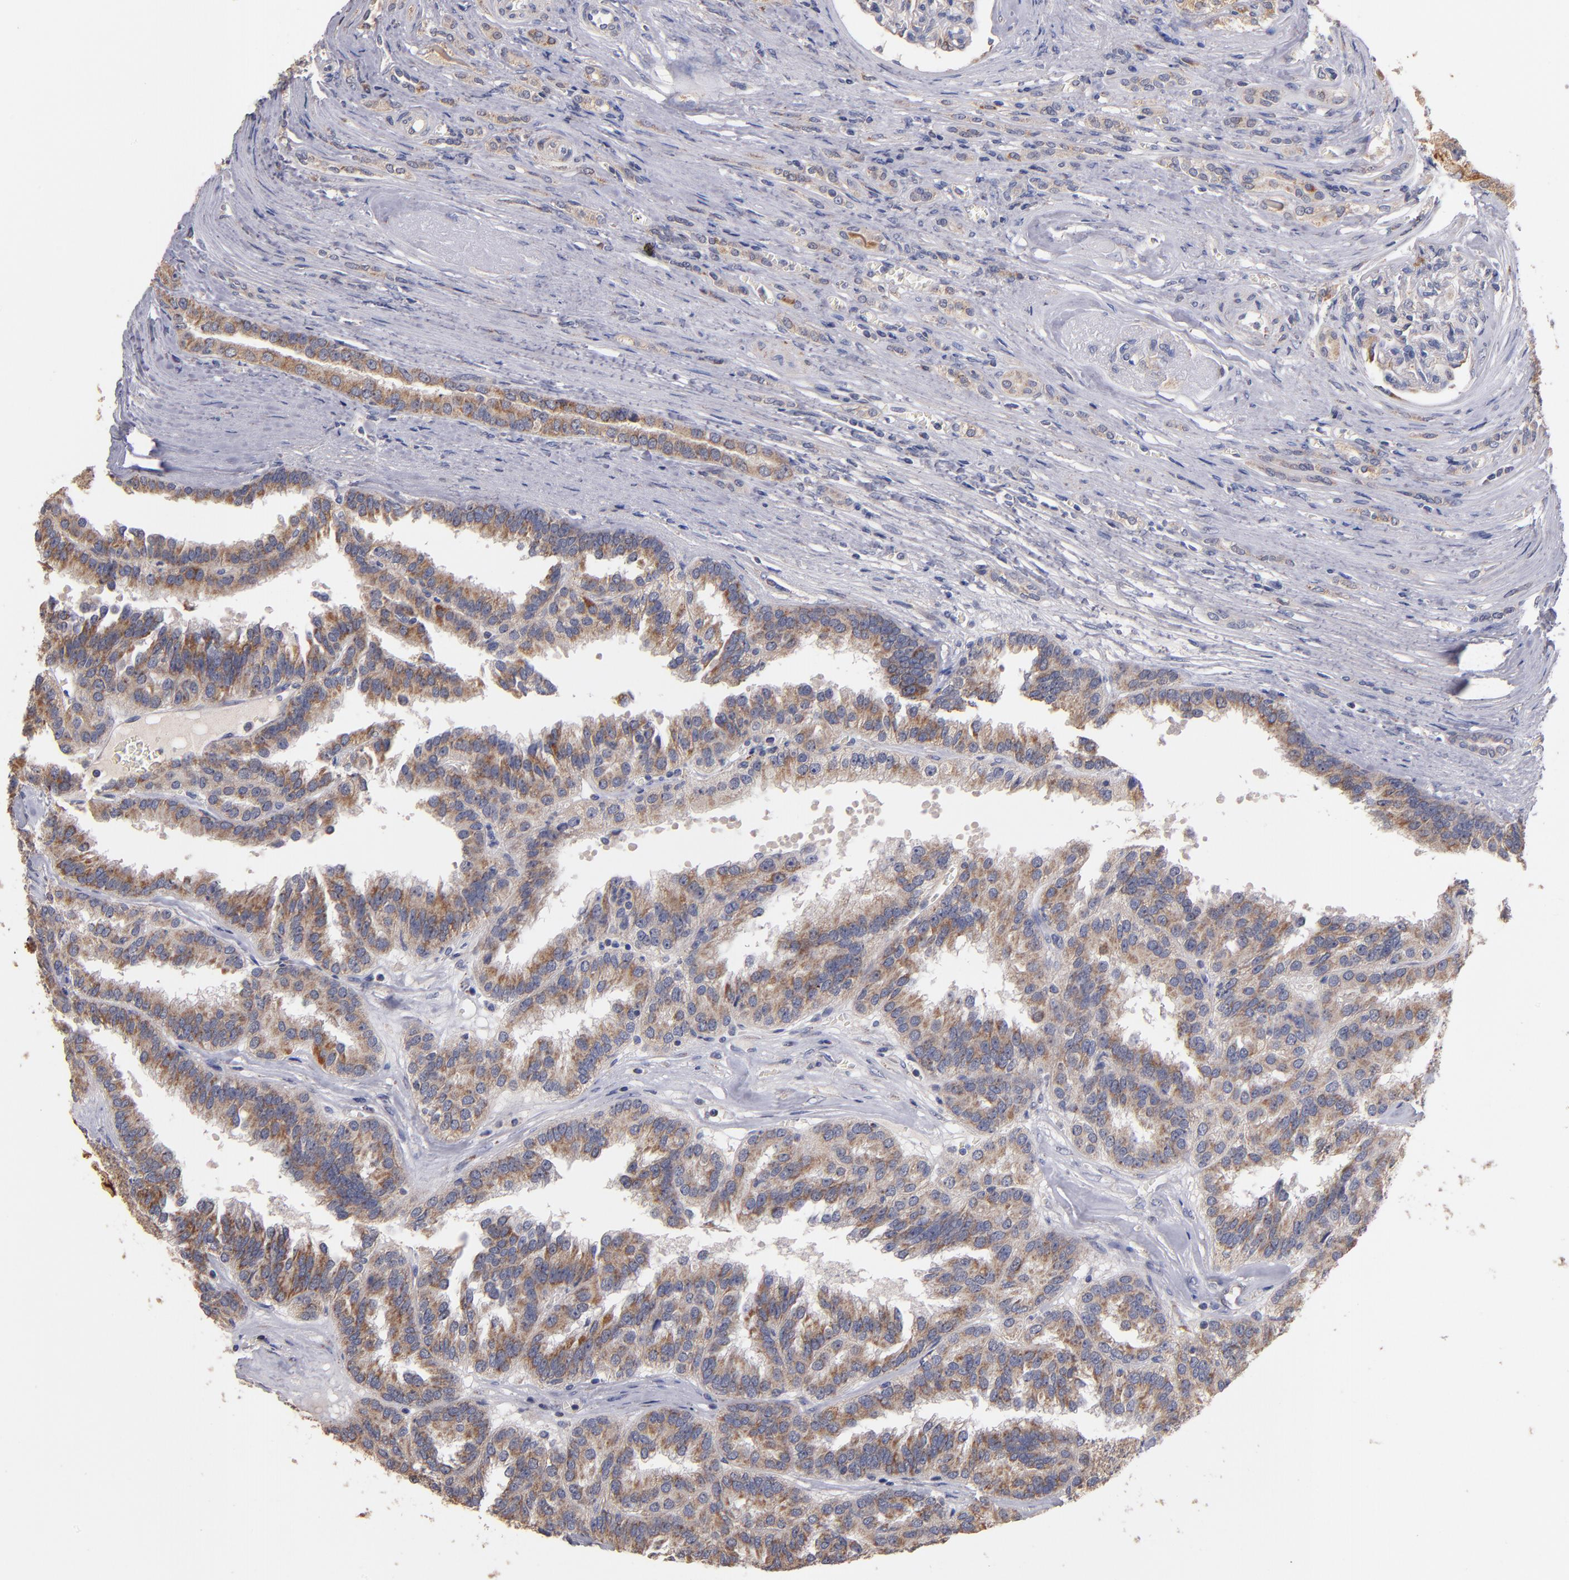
{"staining": {"intensity": "weak", "quantity": "<25%", "location": "cytoplasmic/membranous"}, "tissue": "renal cancer", "cell_type": "Tumor cells", "image_type": "cancer", "snomed": [{"axis": "morphology", "description": "Adenocarcinoma, NOS"}, {"axis": "topography", "description": "Kidney"}], "caption": "Immunohistochemistry image of neoplastic tissue: human adenocarcinoma (renal) stained with DAB exhibits no significant protein staining in tumor cells.", "gene": "DIABLO", "patient": {"sex": "male", "age": 46}}